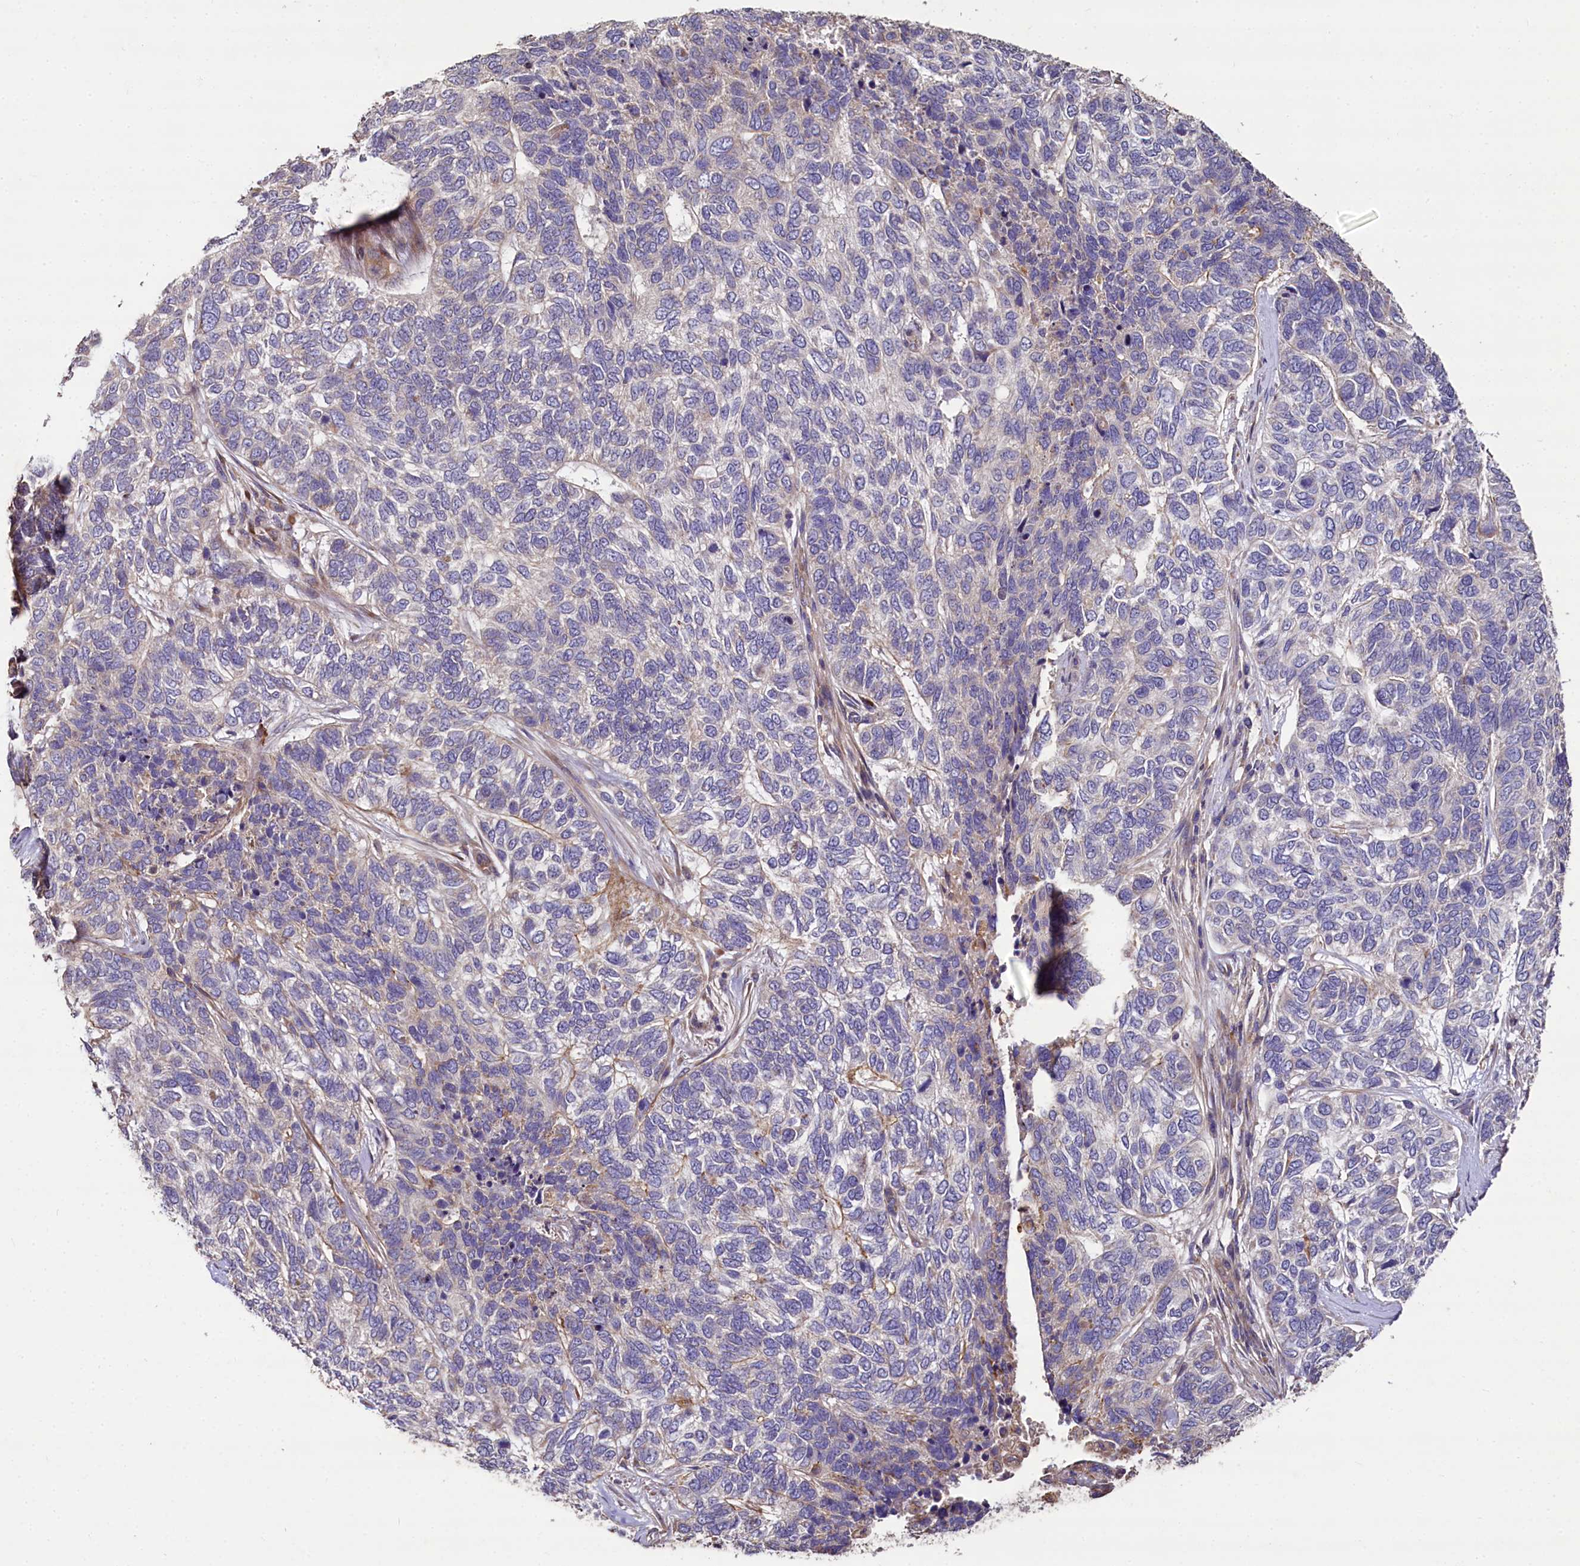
{"staining": {"intensity": "negative", "quantity": "none", "location": "none"}, "tissue": "skin cancer", "cell_type": "Tumor cells", "image_type": "cancer", "snomed": [{"axis": "morphology", "description": "Basal cell carcinoma"}, {"axis": "topography", "description": "Skin"}], "caption": "An immunohistochemistry (IHC) micrograph of skin cancer (basal cell carcinoma) is shown. There is no staining in tumor cells of skin cancer (basal cell carcinoma).", "gene": "SPRYD3", "patient": {"sex": "female", "age": 65}}